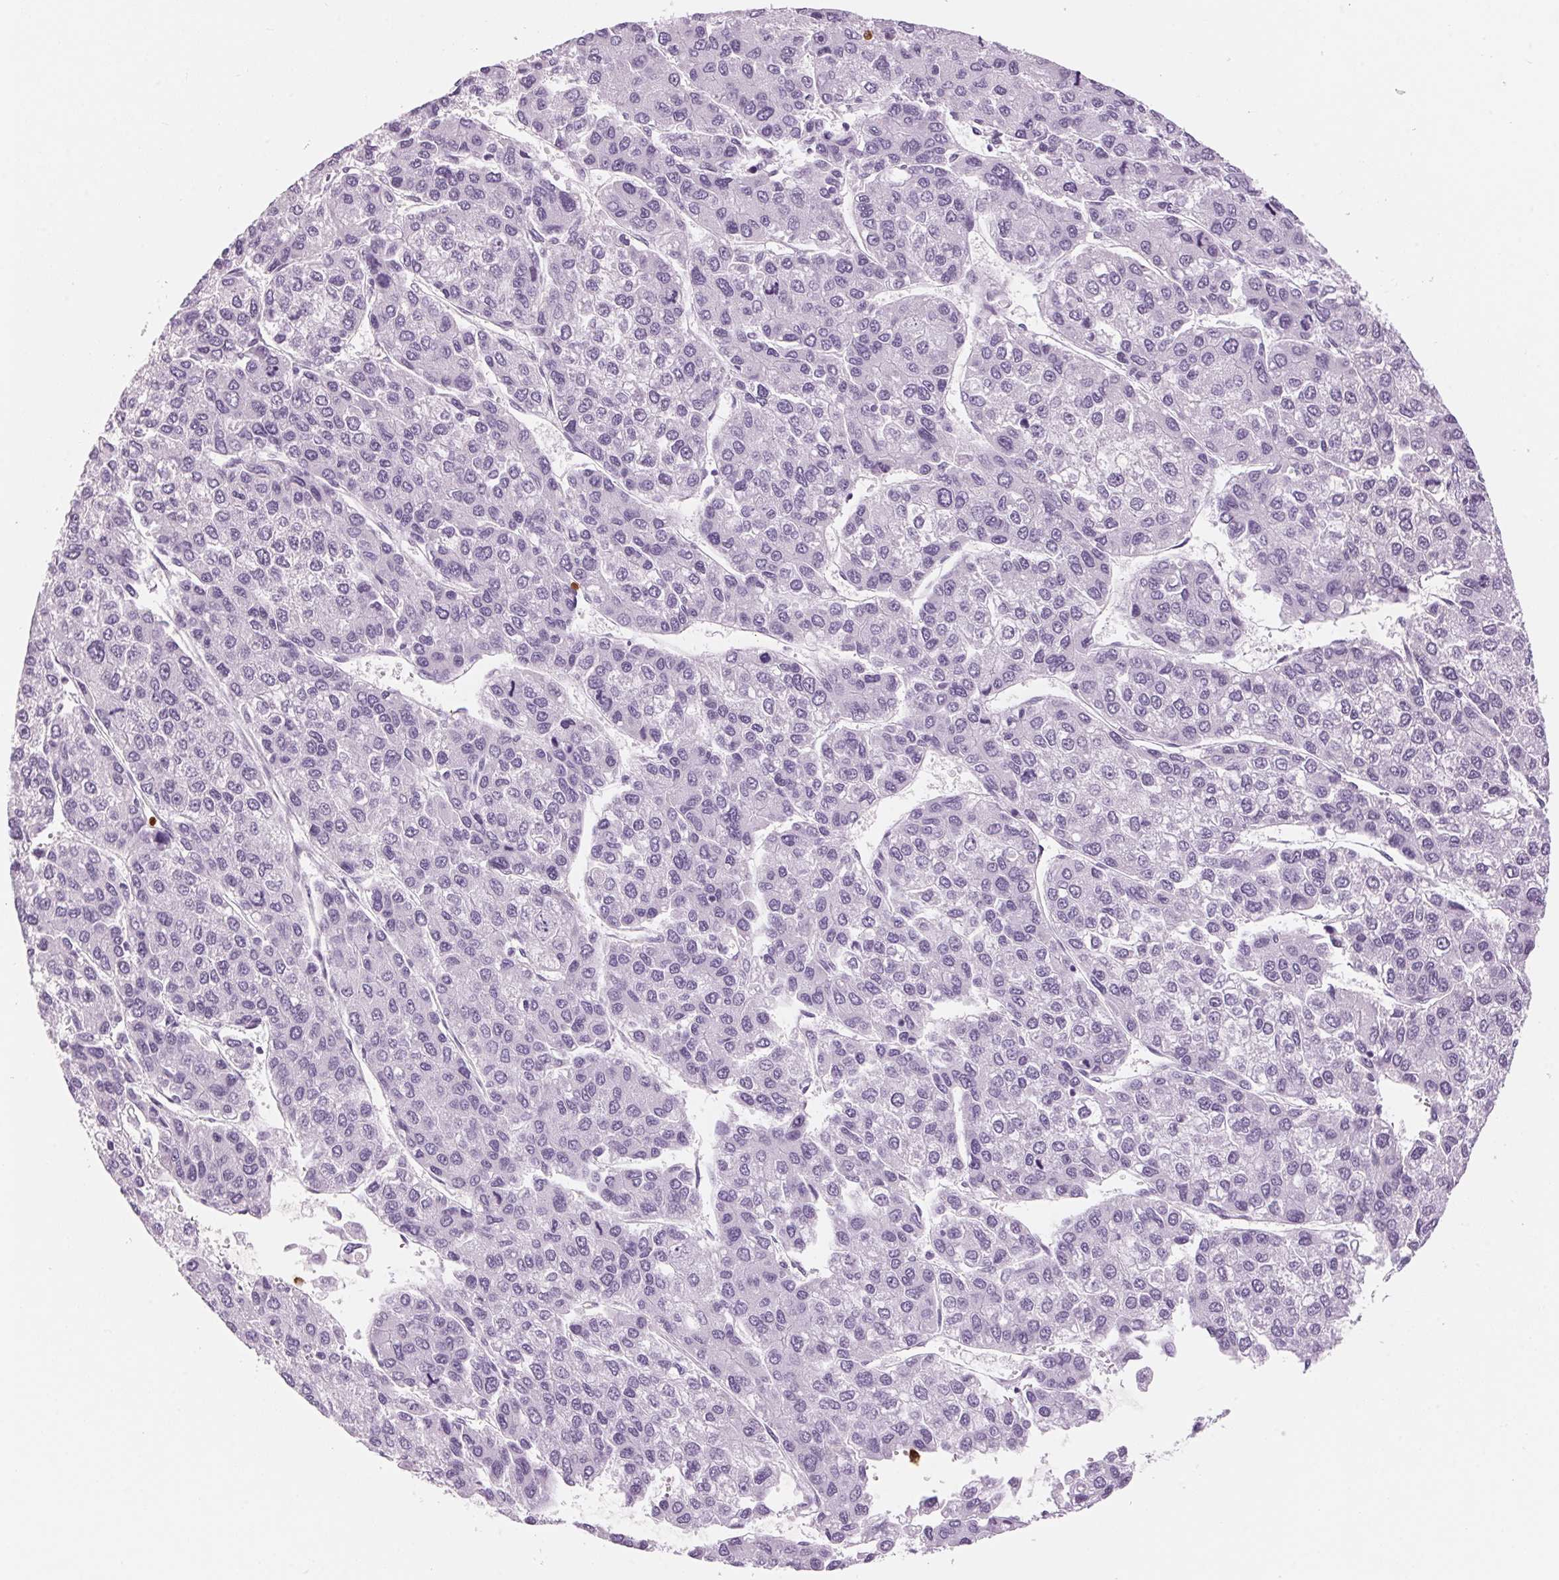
{"staining": {"intensity": "negative", "quantity": "none", "location": "none"}, "tissue": "liver cancer", "cell_type": "Tumor cells", "image_type": "cancer", "snomed": [{"axis": "morphology", "description": "Carcinoma, Hepatocellular, NOS"}, {"axis": "topography", "description": "Liver"}], "caption": "Photomicrograph shows no significant protein positivity in tumor cells of liver cancer.", "gene": "KLK7", "patient": {"sex": "female", "age": 66}}